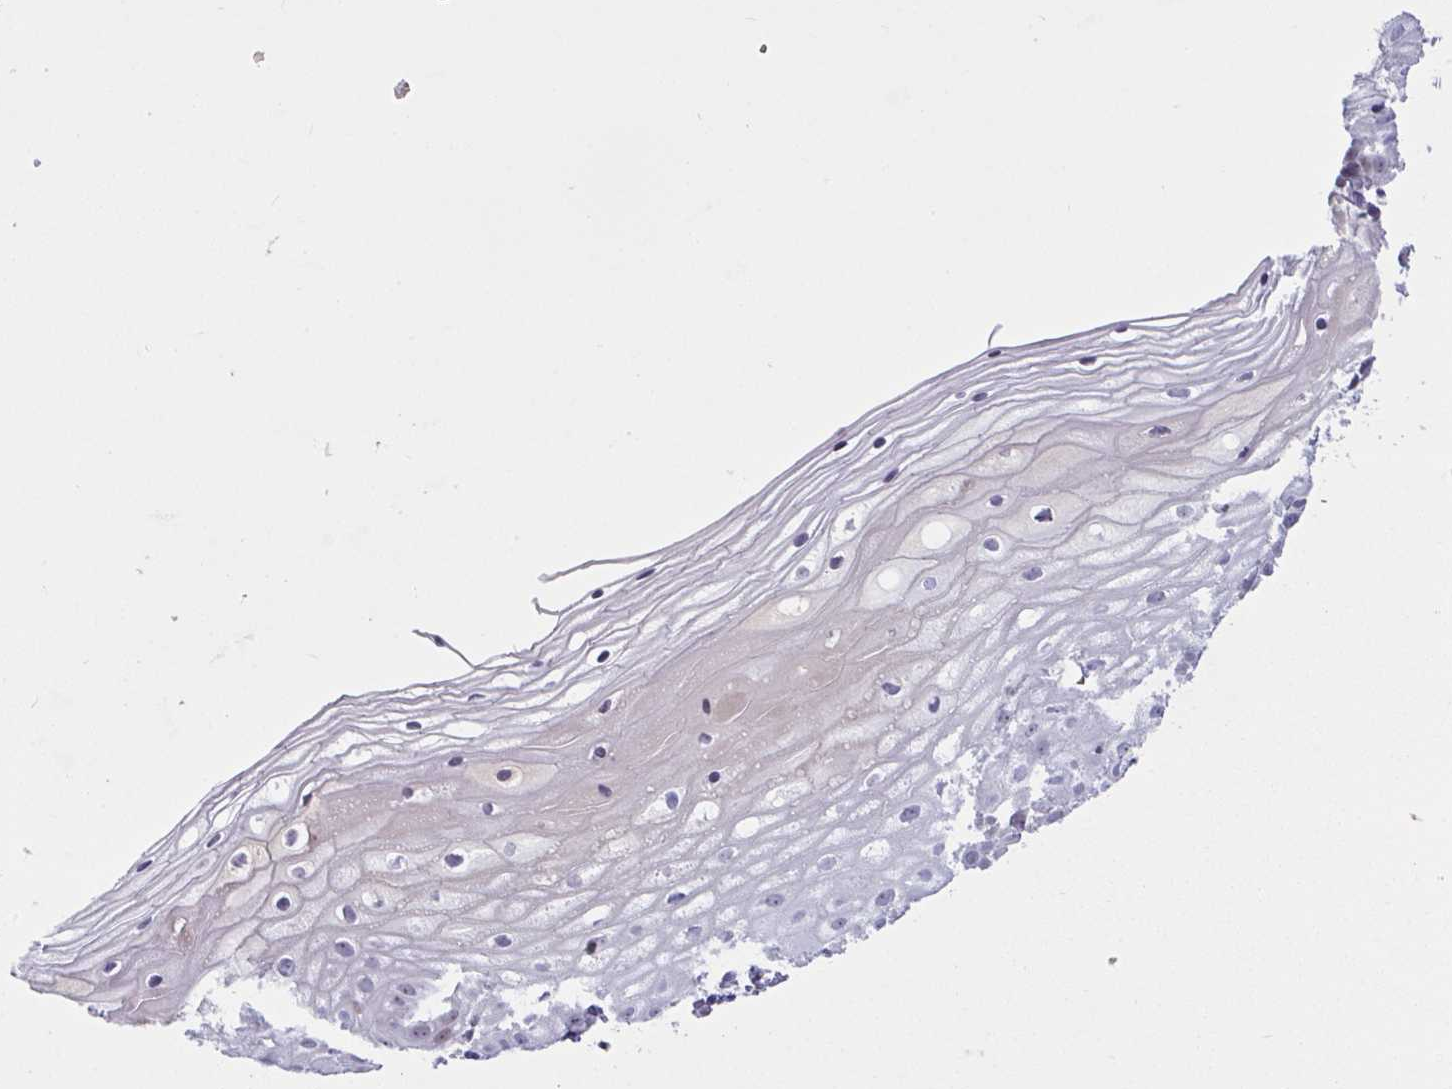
{"staining": {"intensity": "weak", "quantity": ">75%", "location": "cytoplasmic/membranous,nuclear"}, "tissue": "cervix", "cell_type": "Glandular cells", "image_type": "normal", "snomed": [{"axis": "morphology", "description": "Normal tissue, NOS"}, {"axis": "topography", "description": "Cervix"}], "caption": "Weak cytoplasmic/membranous,nuclear expression for a protein is present in approximately >75% of glandular cells of normal cervix using immunohistochemistry.", "gene": "MYC", "patient": {"sex": "female", "age": 36}}